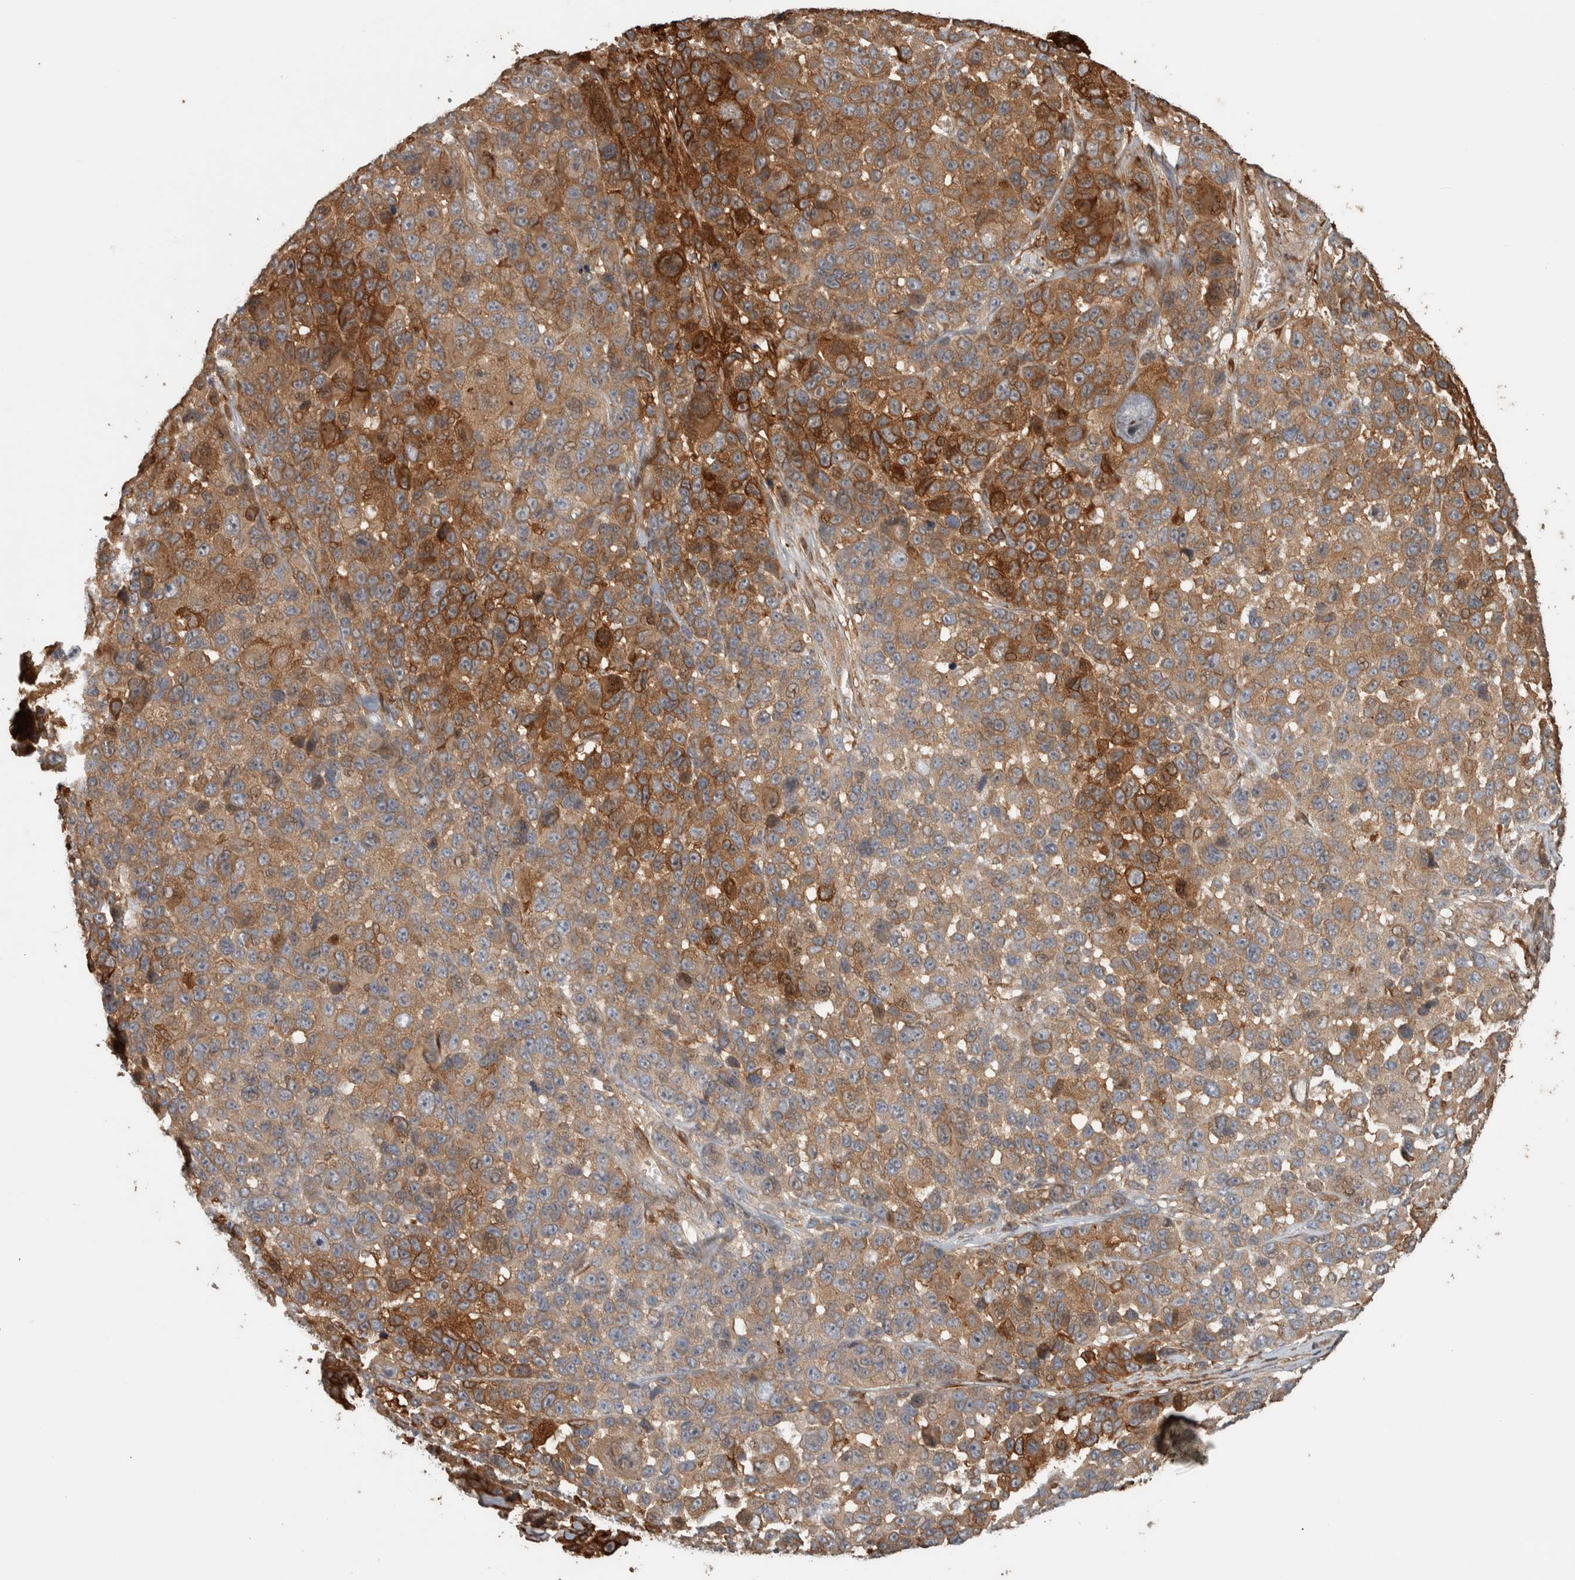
{"staining": {"intensity": "moderate", "quantity": ">75%", "location": "cytoplasmic/membranous"}, "tissue": "melanoma", "cell_type": "Tumor cells", "image_type": "cancer", "snomed": [{"axis": "morphology", "description": "Malignant melanoma, NOS"}, {"axis": "topography", "description": "Skin"}], "caption": "A medium amount of moderate cytoplasmic/membranous staining is present in about >75% of tumor cells in malignant melanoma tissue.", "gene": "CNTROB", "patient": {"sex": "male", "age": 53}}